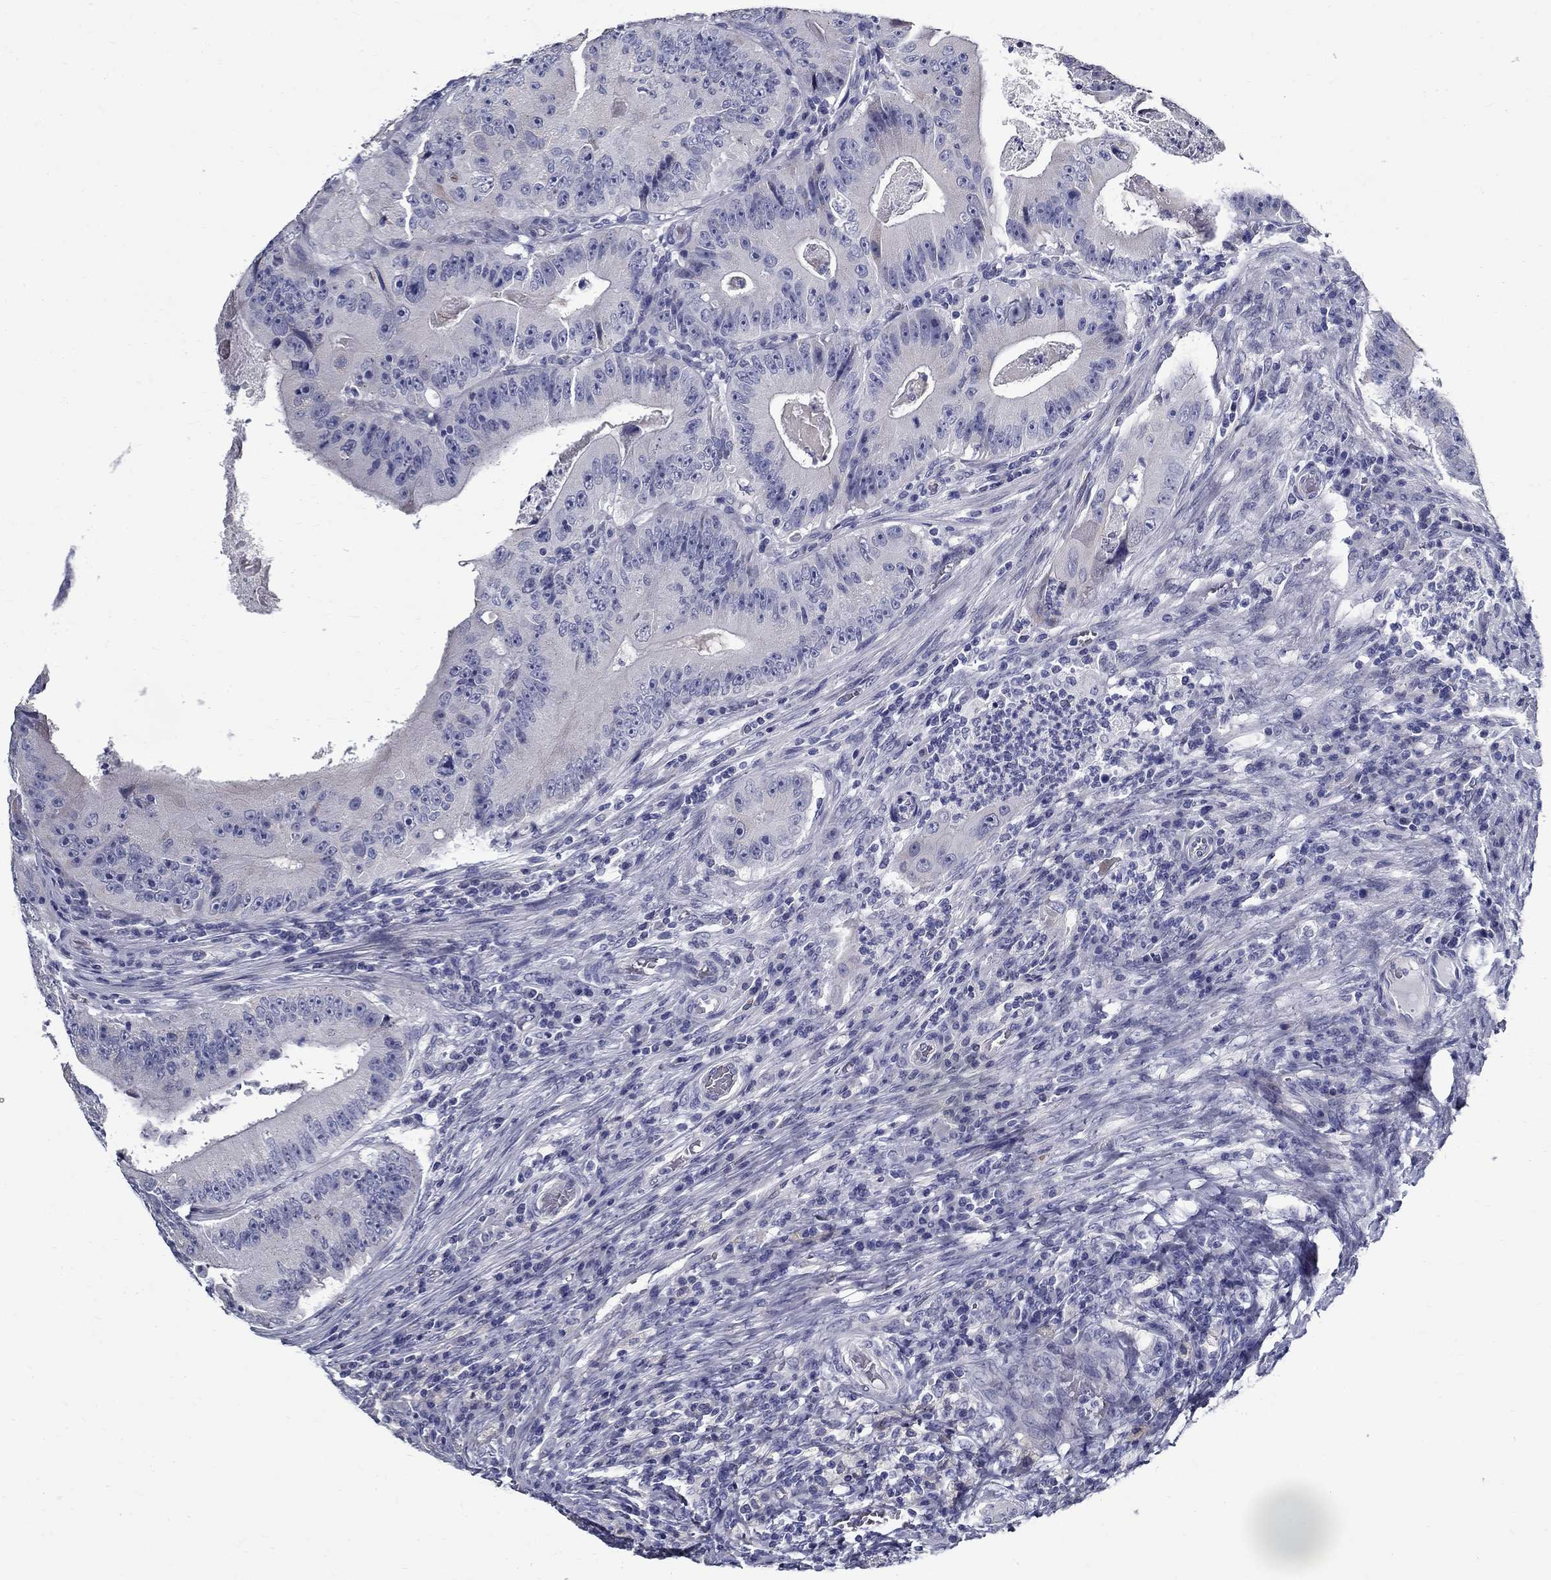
{"staining": {"intensity": "negative", "quantity": "none", "location": "none"}, "tissue": "colorectal cancer", "cell_type": "Tumor cells", "image_type": "cancer", "snomed": [{"axis": "morphology", "description": "Adenocarcinoma, NOS"}, {"axis": "topography", "description": "Colon"}], "caption": "A high-resolution micrograph shows immunohistochemistry staining of colorectal cancer (adenocarcinoma), which displays no significant expression in tumor cells. The staining was performed using DAB (3,3'-diaminobenzidine) to visualize the protein expression in brown, while the nuclei were stained in blue with hematoxylin (Magnification: 20x).", "gene": "TGM4", "patient": {"sex": "female", "age": 86}}